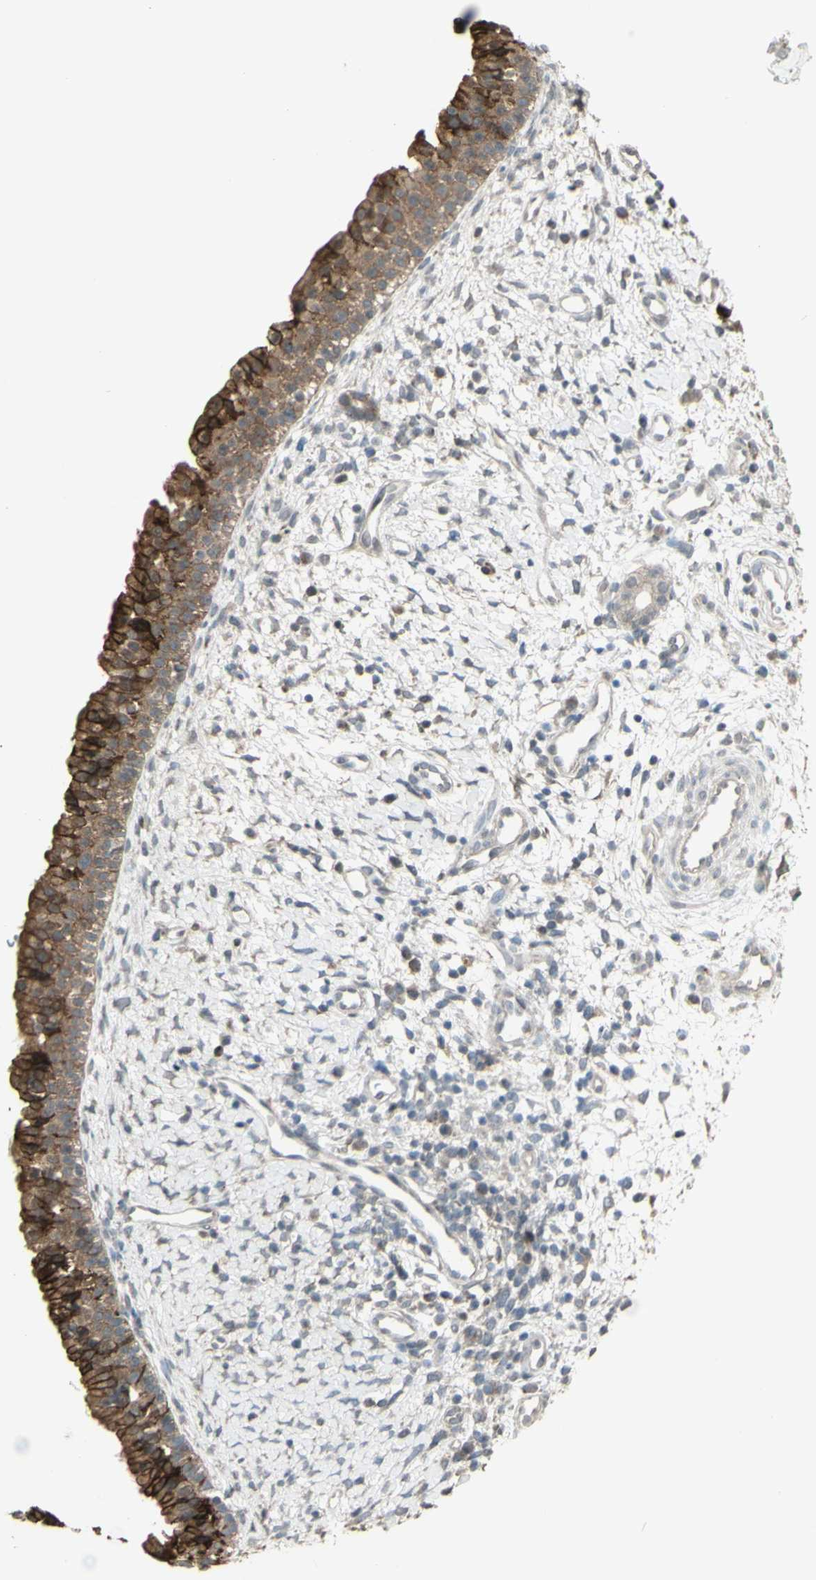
{"staining": {"intensity": "strong", "quantity": ">75%", "location": "cytoplasmic/membranous"}, "tissue": "nasopharynx", "cell_type": "Respiratory epithelial cells", "image_type": "normal", "snomed": [{"axis": "morphology", "description": "Normal tissue, NOS"}, {"axis": "topography", "description": "Nasopharynx"}], "caption": "Protein expression analysis of benign human nasopharynx reveals strong cytoplasmic/membranous expression in about >75% of respiratory epithelial cells.", "gene": "ENSG00000285526", "patient": {"sex": "male", "age": 22}}